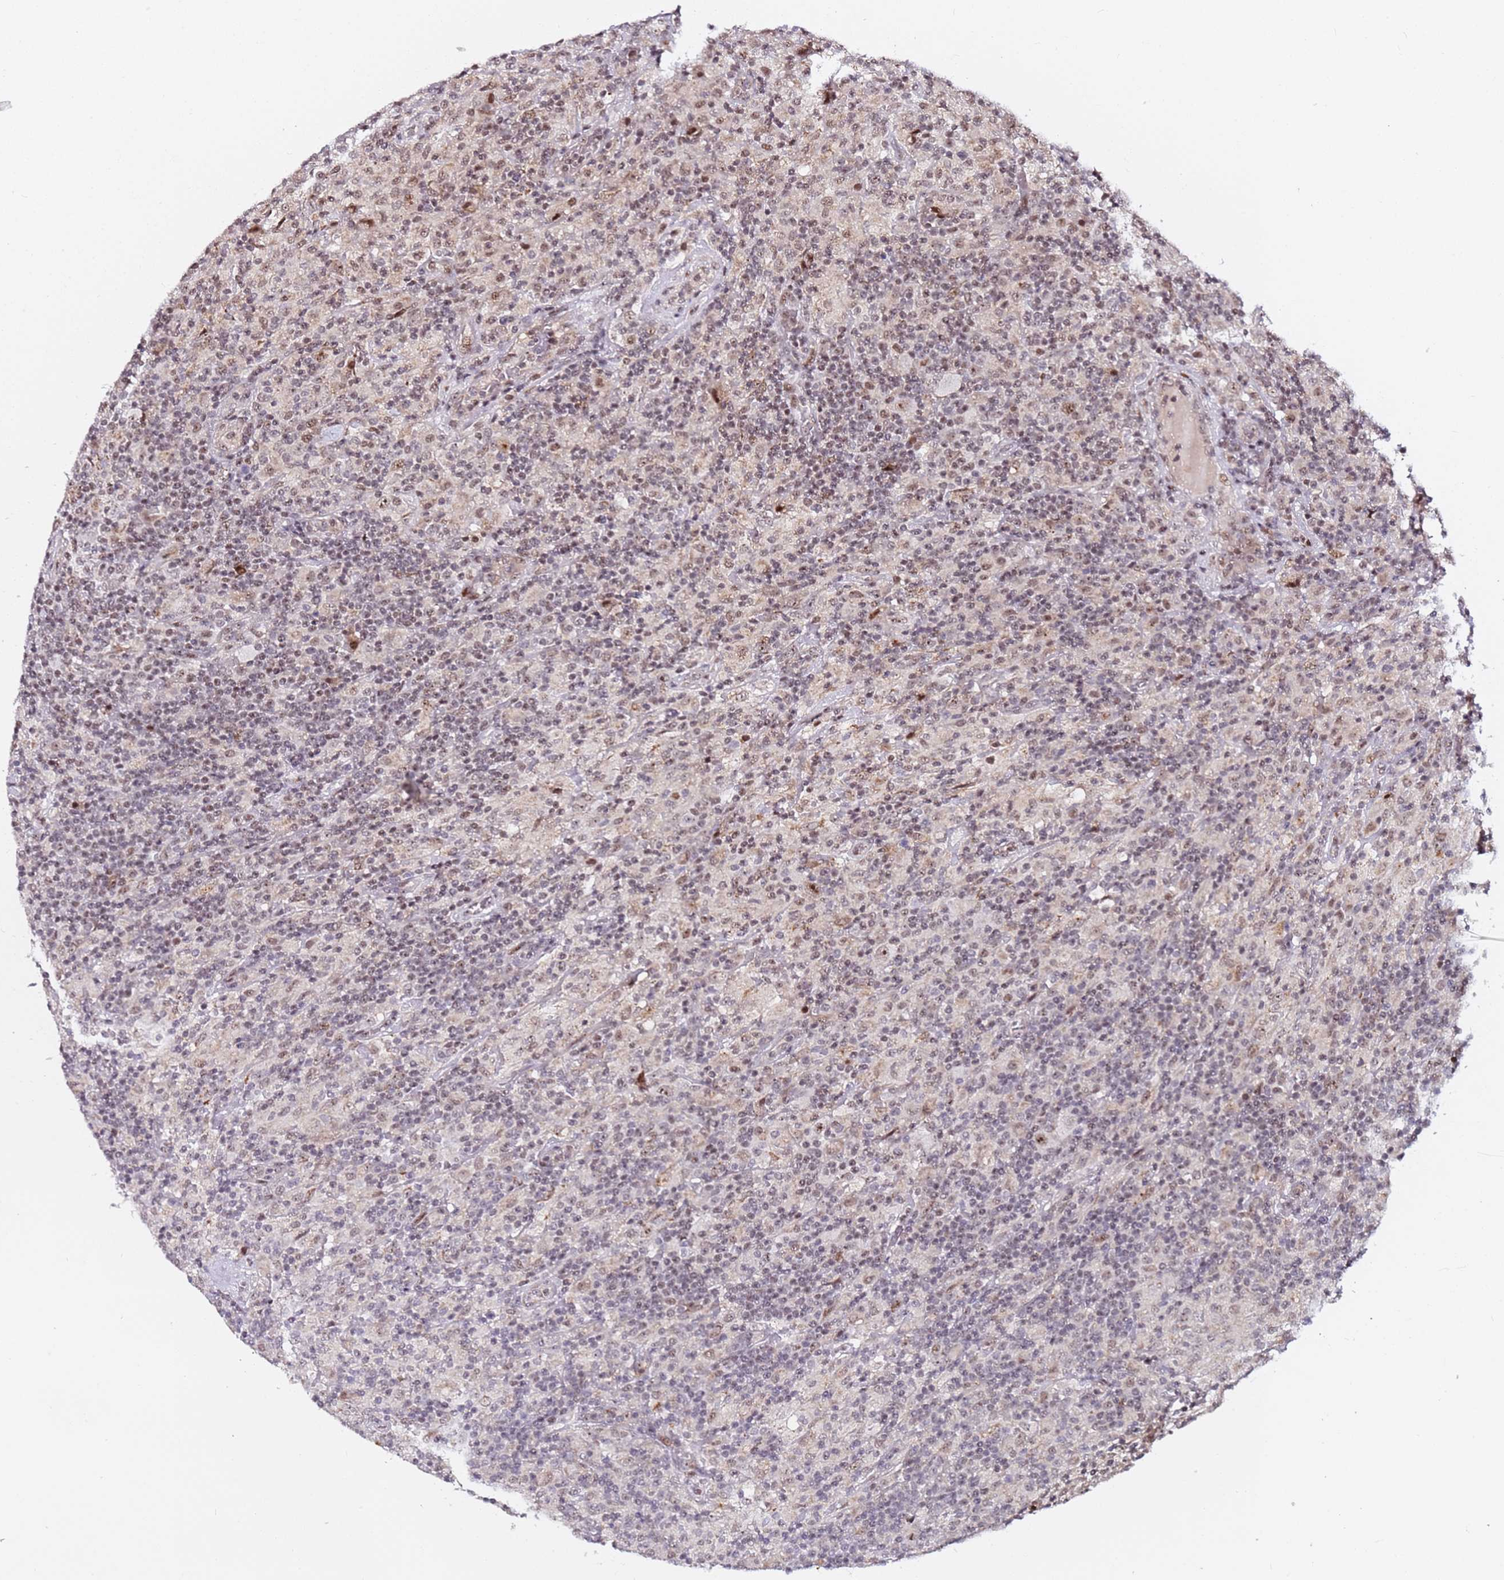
{"staining": {"intensity": "moderate", "quantity": "25%-75%", "location": "nuclear"}, "tissue": "lymphoma", "cell_type": "Tumor cells", "image_type": "cancer", "snomed": [{"axis": "morphology", "description": "Hodgkin's disease, NOS"}, {"axis": "topography", "description": "Lymph node"}], "caption": "Immunohistochemistry image of Hodgkin's disease stained for a protein (brown), which displays medium levels of moderate nuclear expression in about 25%-75% of tumor cells.", "gene": "FCF1", "patient": {"sex": "male", "age": 70}}